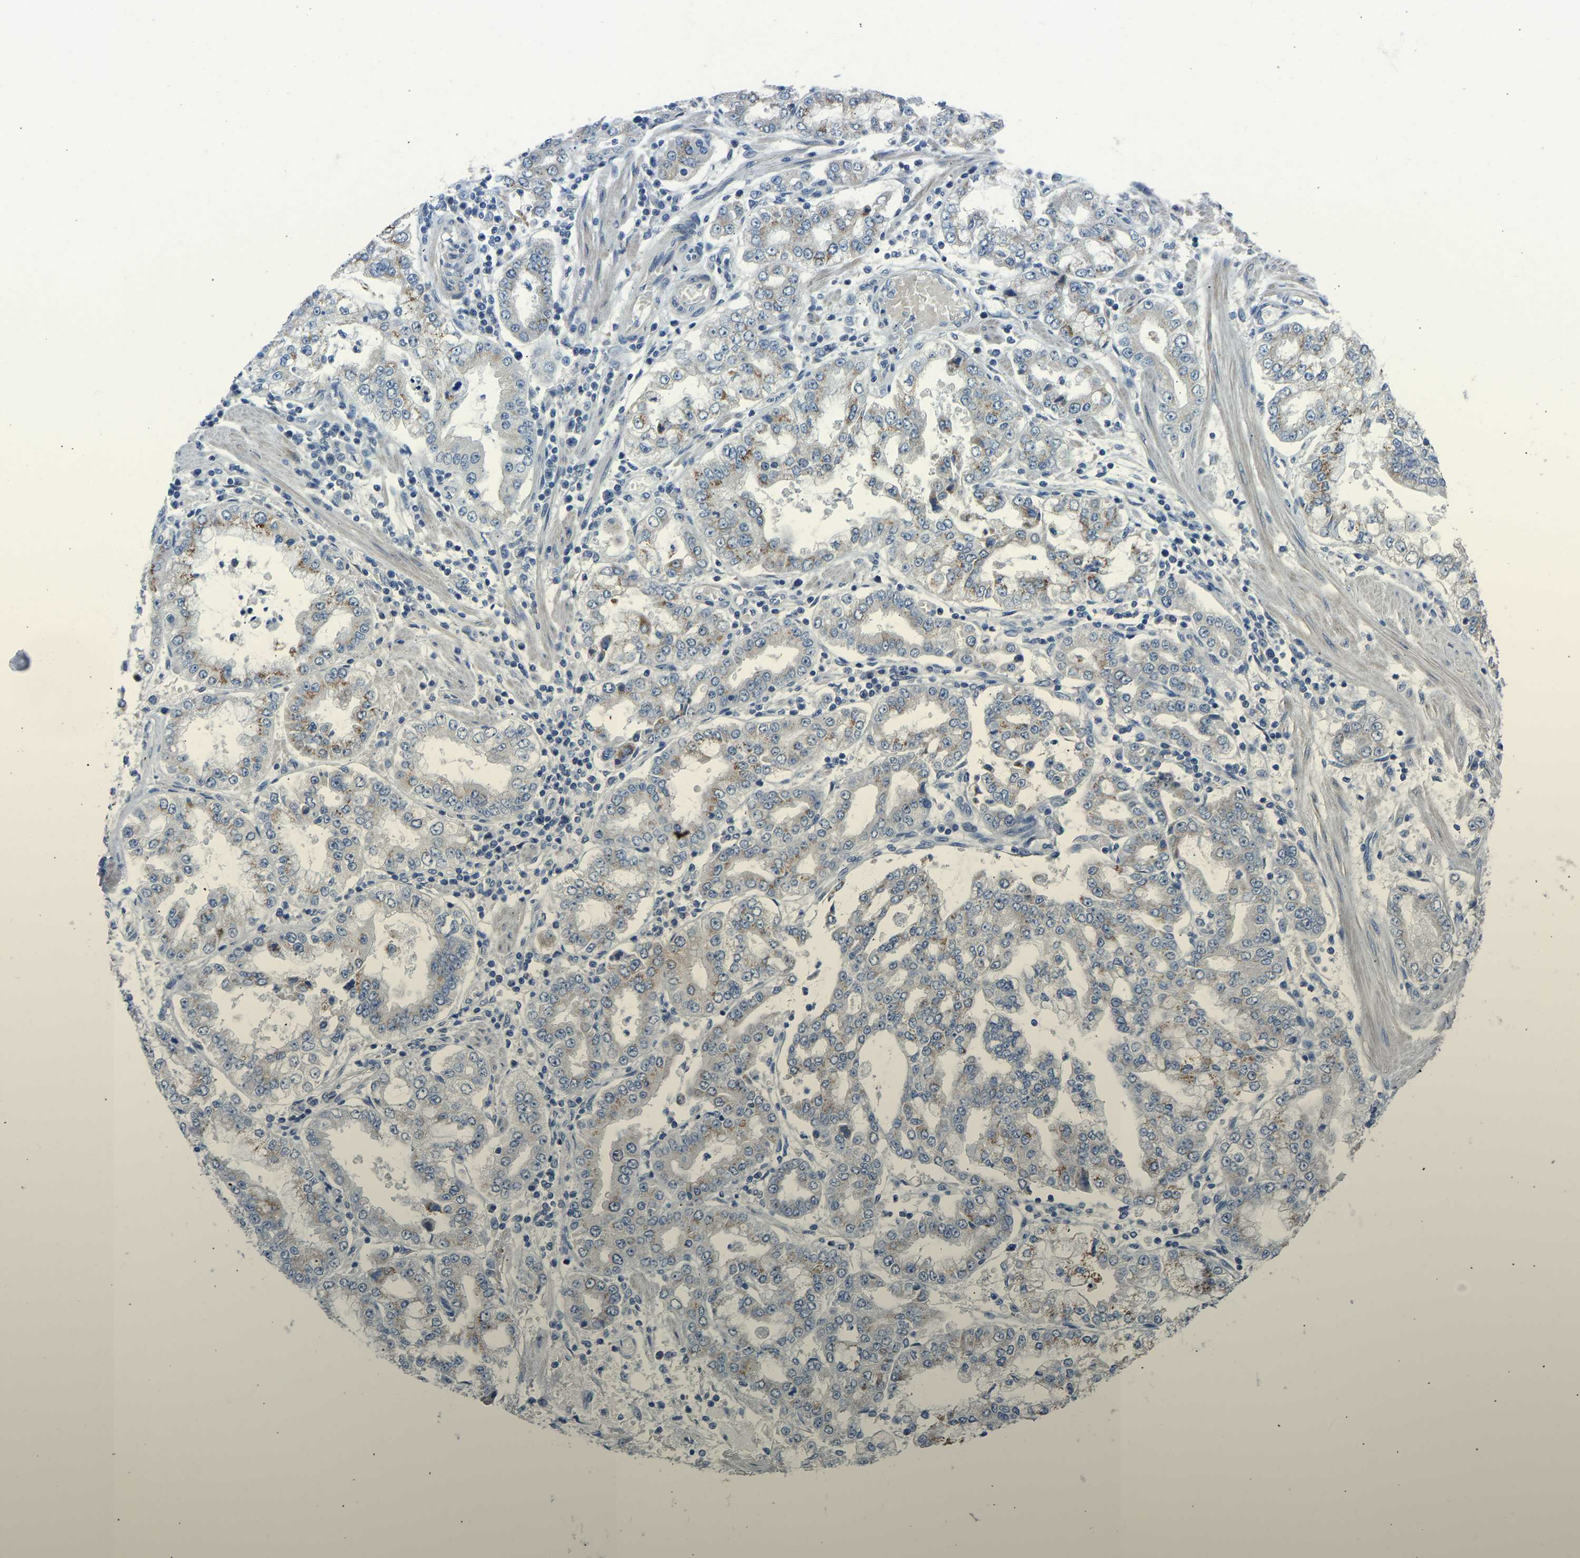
{"staining": {"intensity": "moderate", "quantity": "<25%", "location": "cytoplasmic/membranous"}, "tissue": "stomach cancer", "cell_type": "Tumor cells", "image_type": "cancer", "snomed": [{"axis": "morphology", "description": "Adenocarcinoma, NOS"}, {"axis": "topography", "description": "Stomach"}], "caption": "Moderate cytoplasmic/membranous positivity for a protein is appreciated in about <25% of tumor cells of stomach adenocarcinoma using IHC.", "gene": "CDK2AP1", "patient": {"sex": "male", "age": 76}}